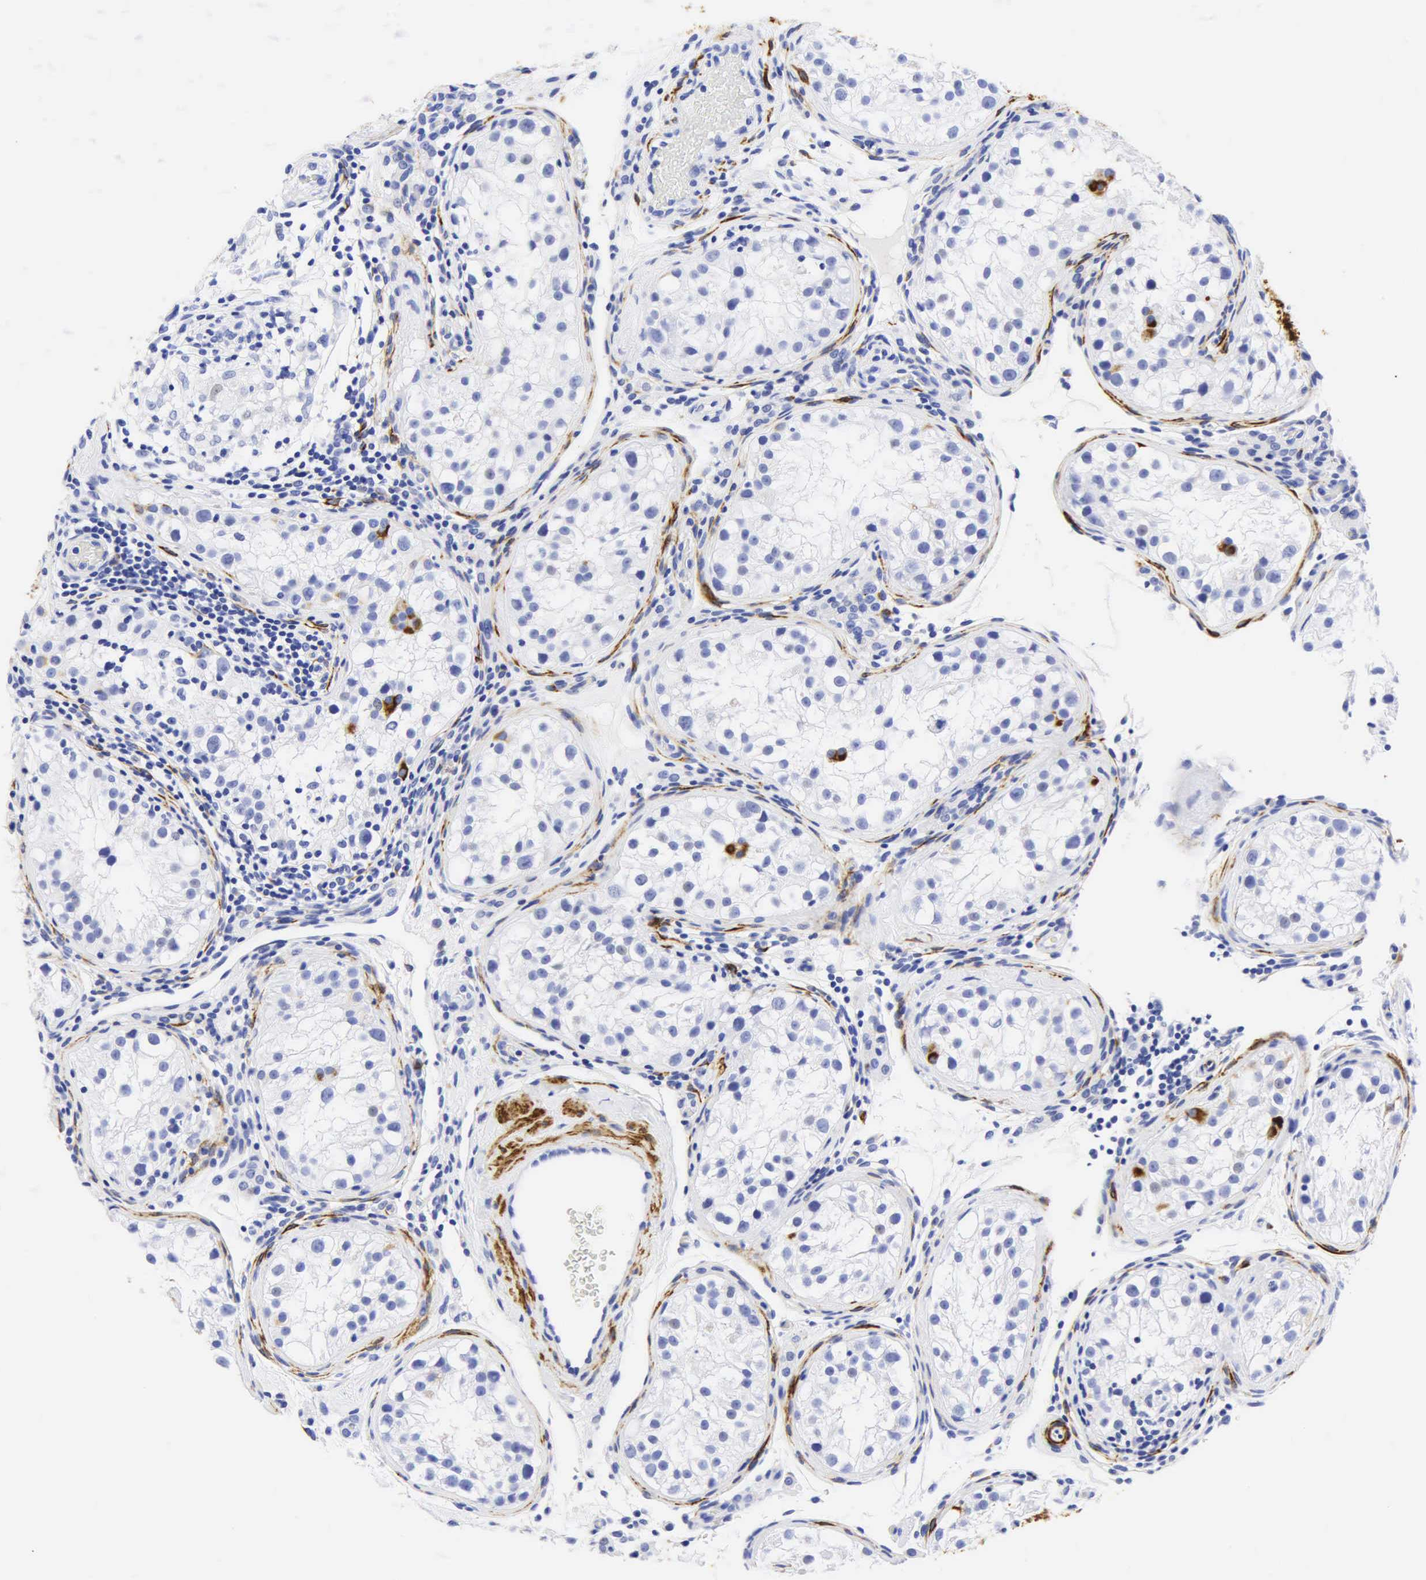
{"staining": {"intensity": "moderate", "quantity": "<25%", "location": "cytoplasmic/membranous"}, "tissue": "testis", "cell_type": "Cells in seminiferous ducts", "image_type": "normal", "snomed": [{"axis": "morphology", "description": "Normal tissue, NOS"}, {"axis": "topography", "description": "Testis"}], "caption": "This image displays IHC staining of benign human testis, with low moderate cytoplasmic/membranous expression in about <25% of cells in seminiferous ducts.", "gene": "DES", "patient": {"sex": "male", "age": 24}}